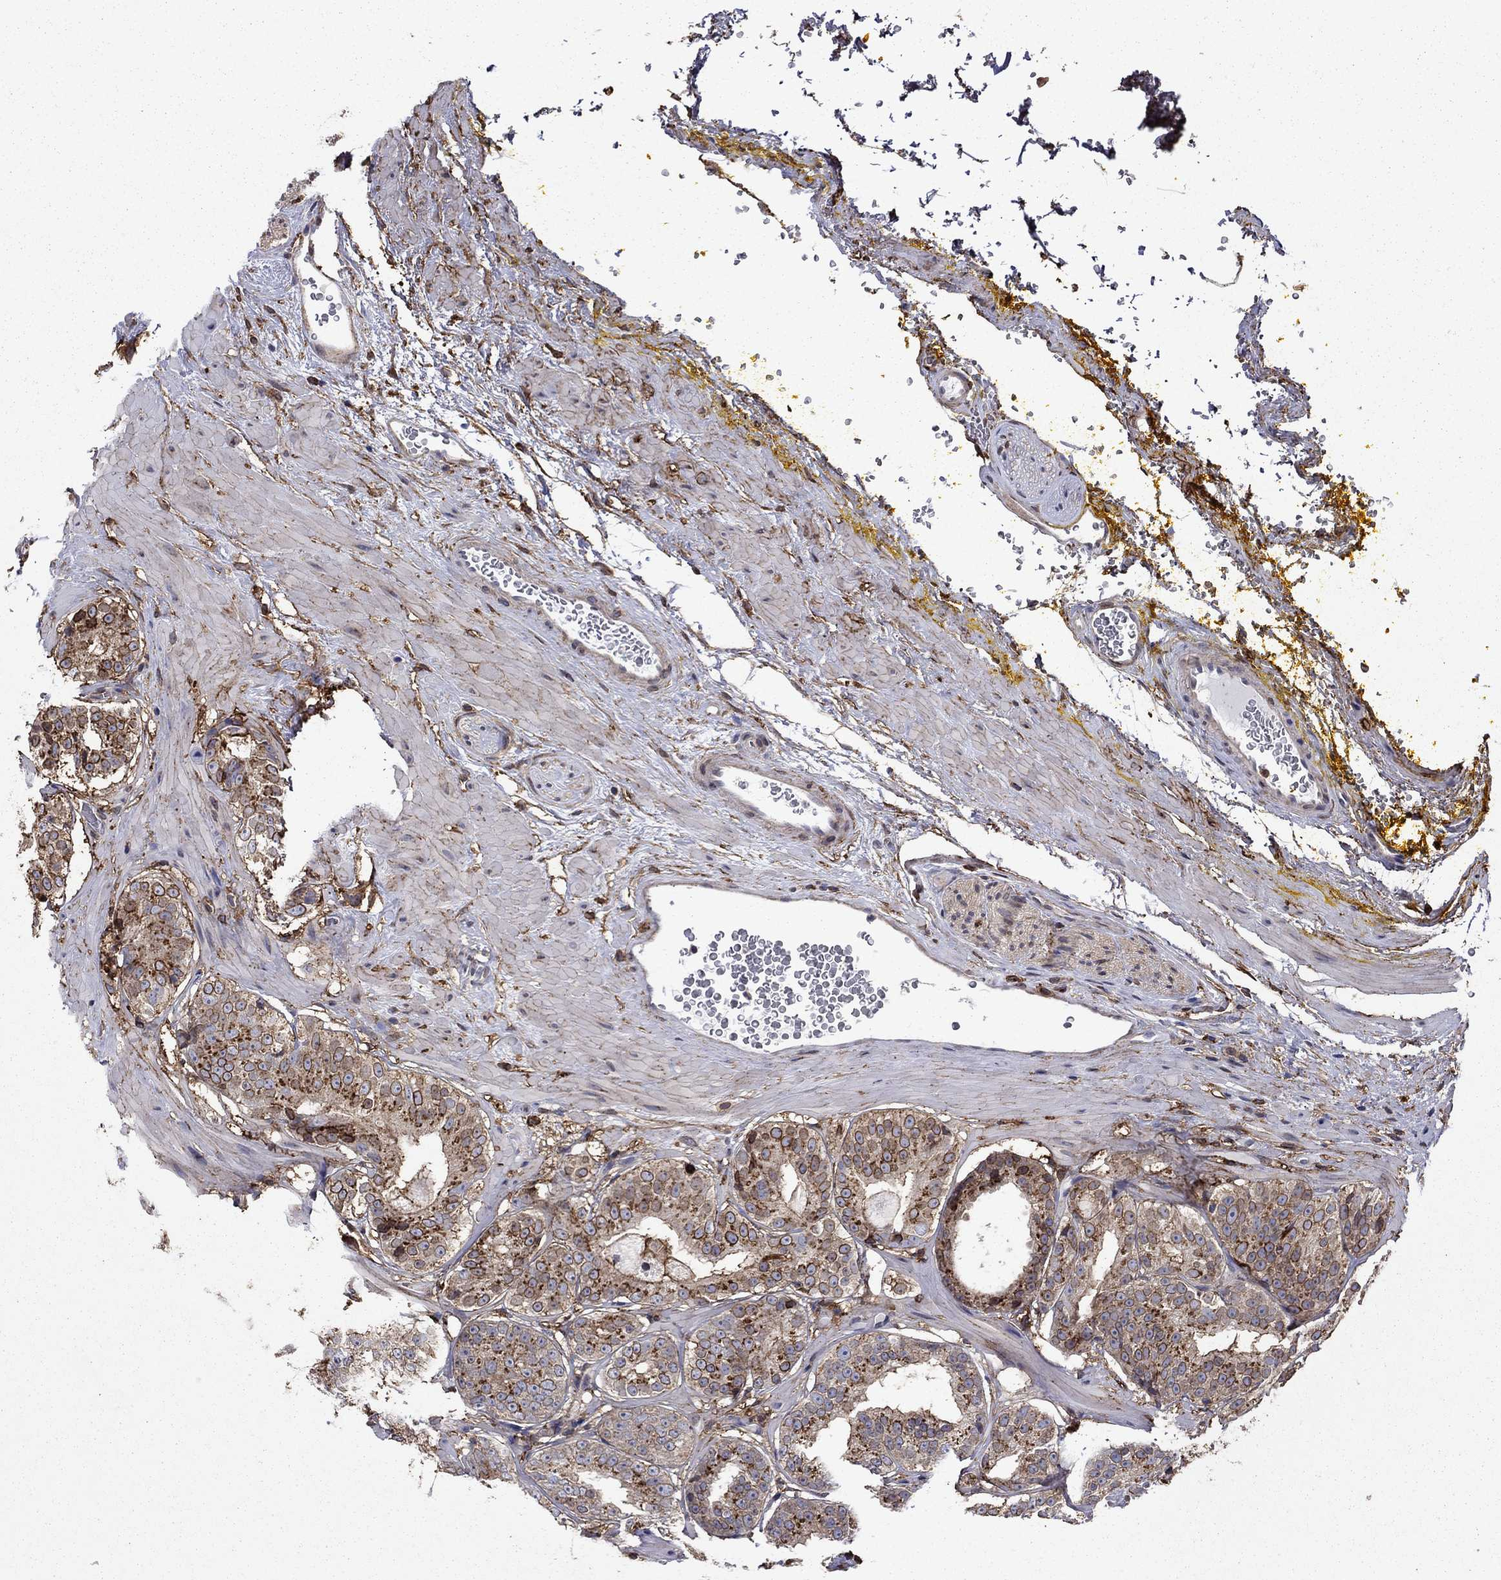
{"staining": {"intensity": "moderate", "quantity": "25%-75%", "location": "cytoplasmic/membranous"}, "tissue": "prostate cancer", "cell_type": "Tumor cells", "image_type": "cancer", "snomed": [{"axis": "morphology", "description": "Adenocarcinoma, Low grade"}, {"axis": "topography", "description": "Prostate"}], "caption": "Immunohistochemical staining of human adenocarcinoma (low-grade) (prostate) exhibits medium levels of moderate cytoplasmic/membranous expression in approximately 25%-75% of tumor cells.", "gene": "PLAU", "patient": {"sex": "male", "age": 60}}